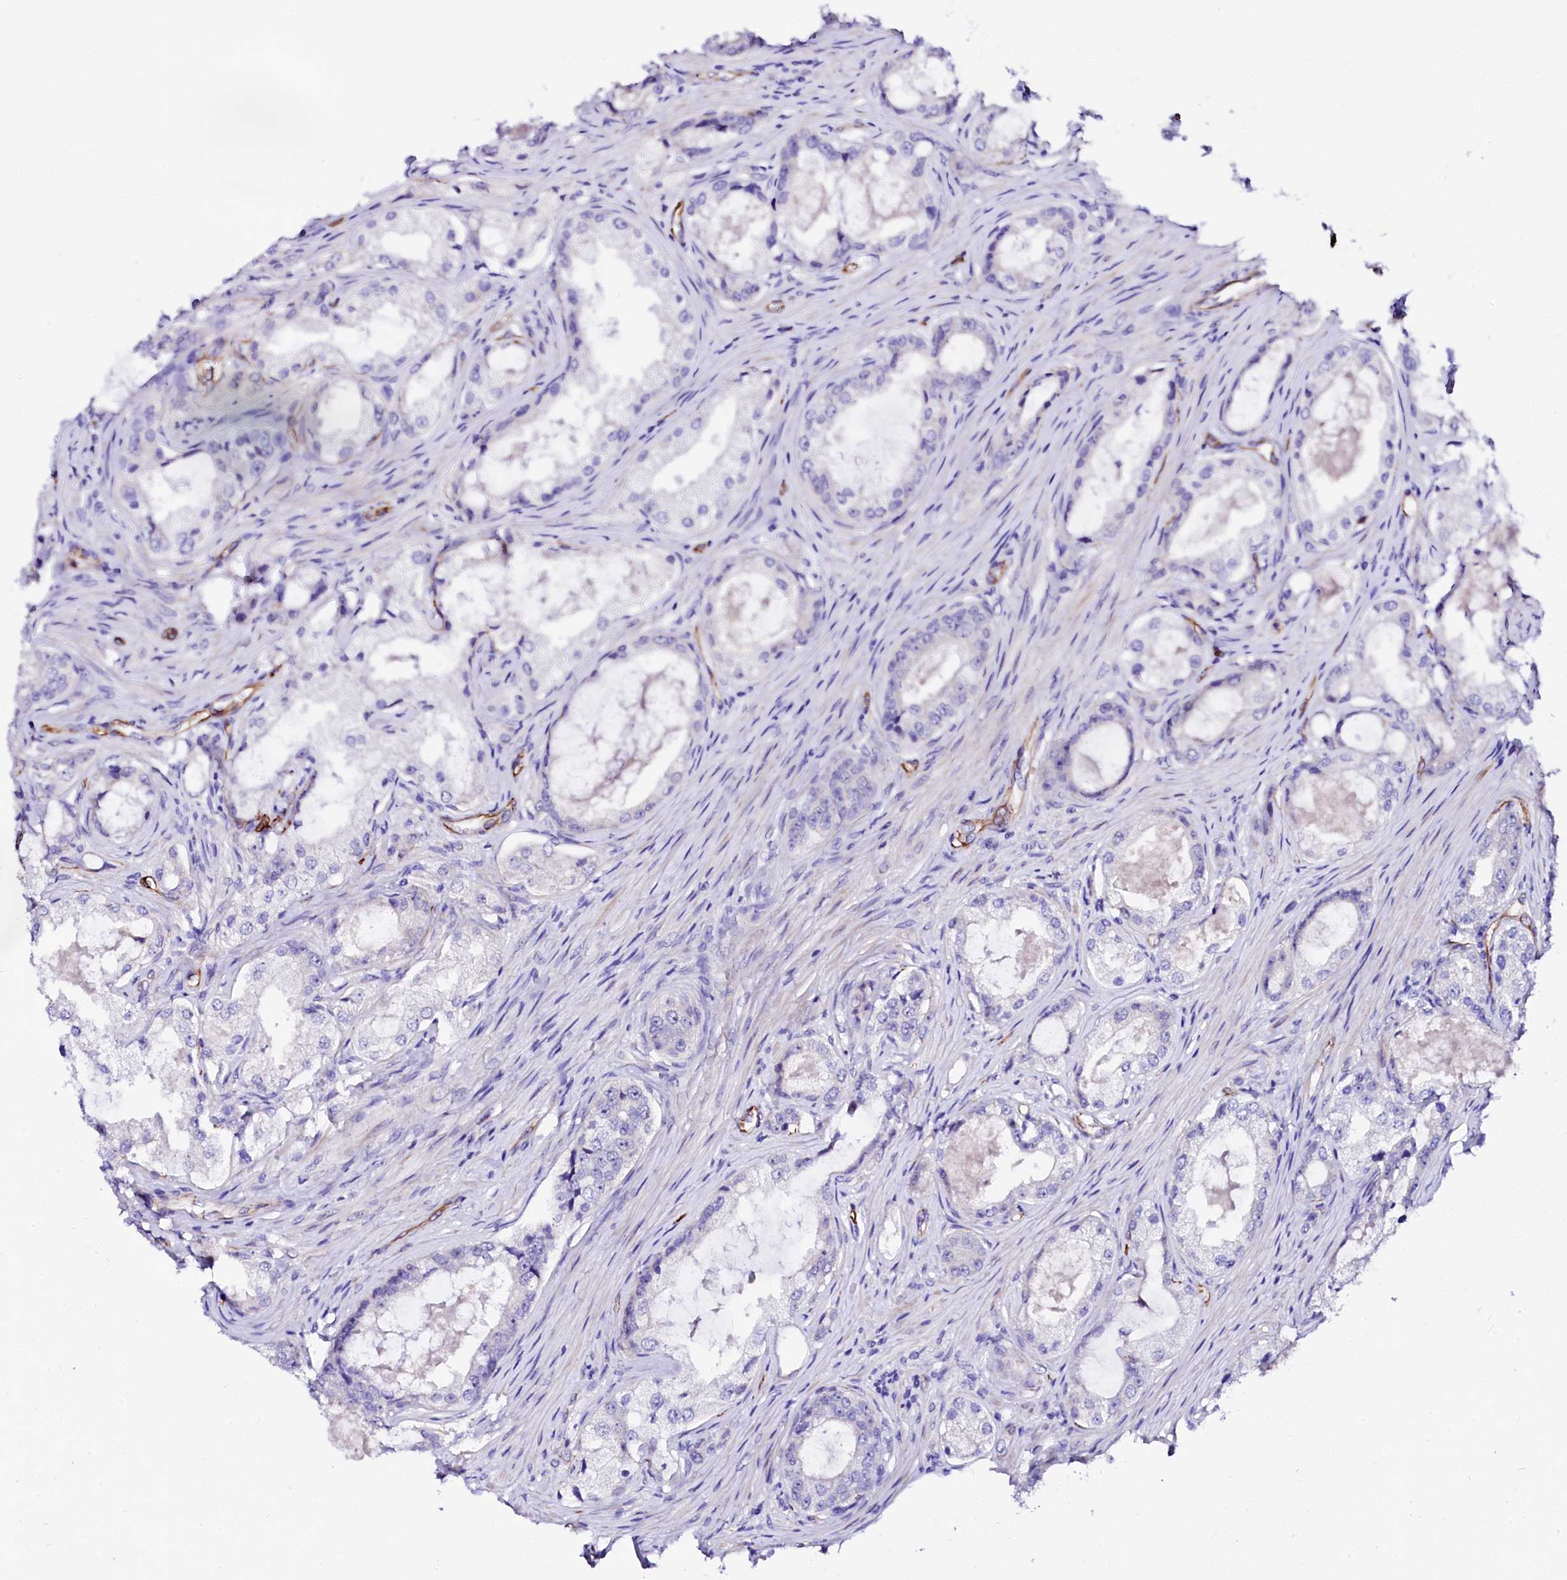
{"staining": {"intensity": "negative", "quantity": "none", "location": "none"}, "tissue": "prostate cancer", "cell_type": "Tumor cells", "image_type": "cancer", "snomed": [{"axis": "morphology", "description": "Adenocarcinoma, Low grade"}, {"axis": "topography", "description": "Prostate"}], "caption": "An image of human adenocarcinoma (low-grade) (prostate) is negative for staining in tumor cells.", "gene": "SFR1", "patient": {"sex": "male", "age": 68}}